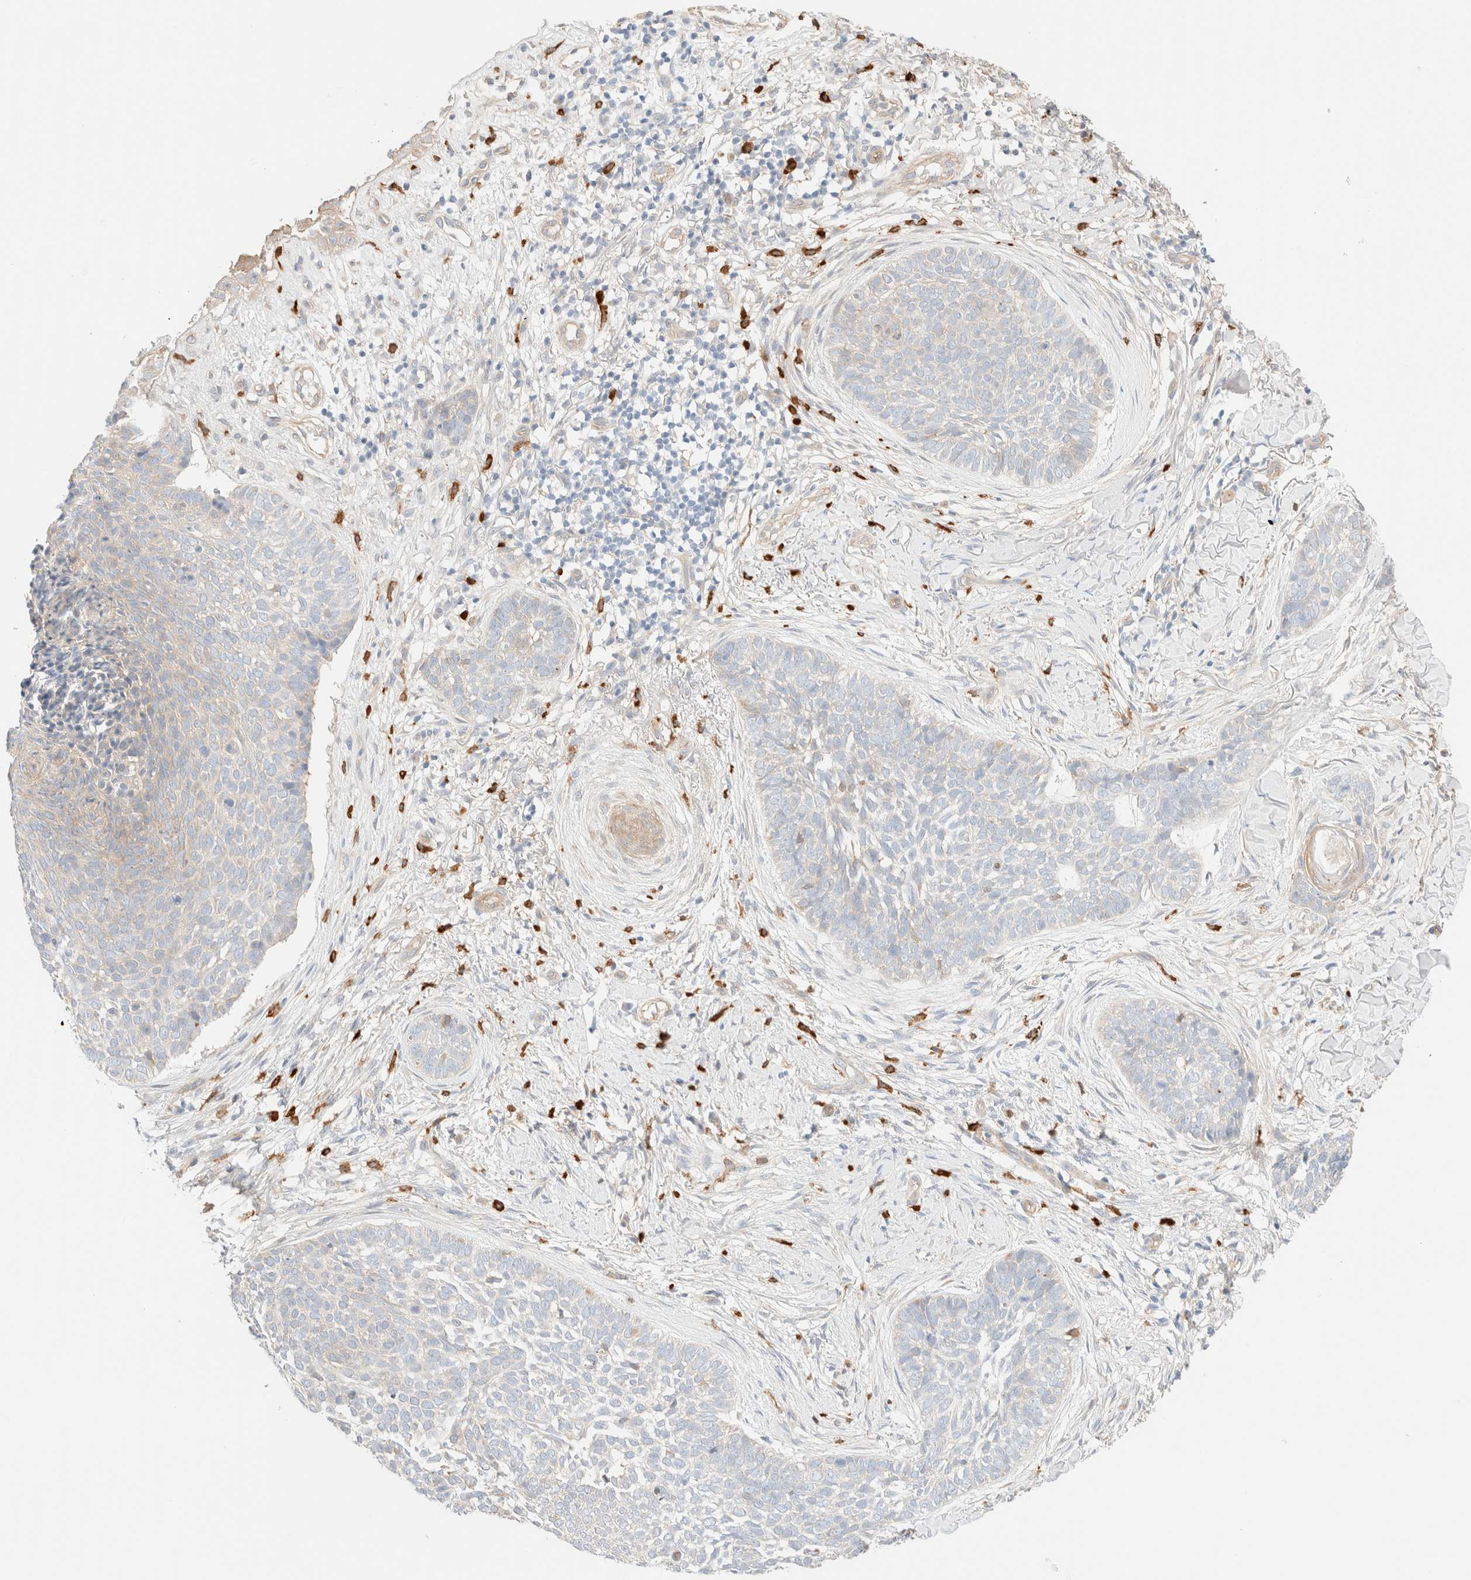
{"staining": {"intensity": "negative", "quantity": "none", "location": "none"}, "tissue": "skin cancer", "cell_type": "Tumor cells", "image_type": "cancer", "snomed": [{"axis": "morphology", "description": "Normal tissue, NOS"}, {"axis": "morphology", "description": "Basal cell carcinoma"}, {"axis": "topography", "description": "Skin"}], "caption": "IHC of human basal cell carcinoma (skin) reveals no staining in tumor cells.", "gene": "NIBAN2", "patient": {"sex": "male", "age": 67}}